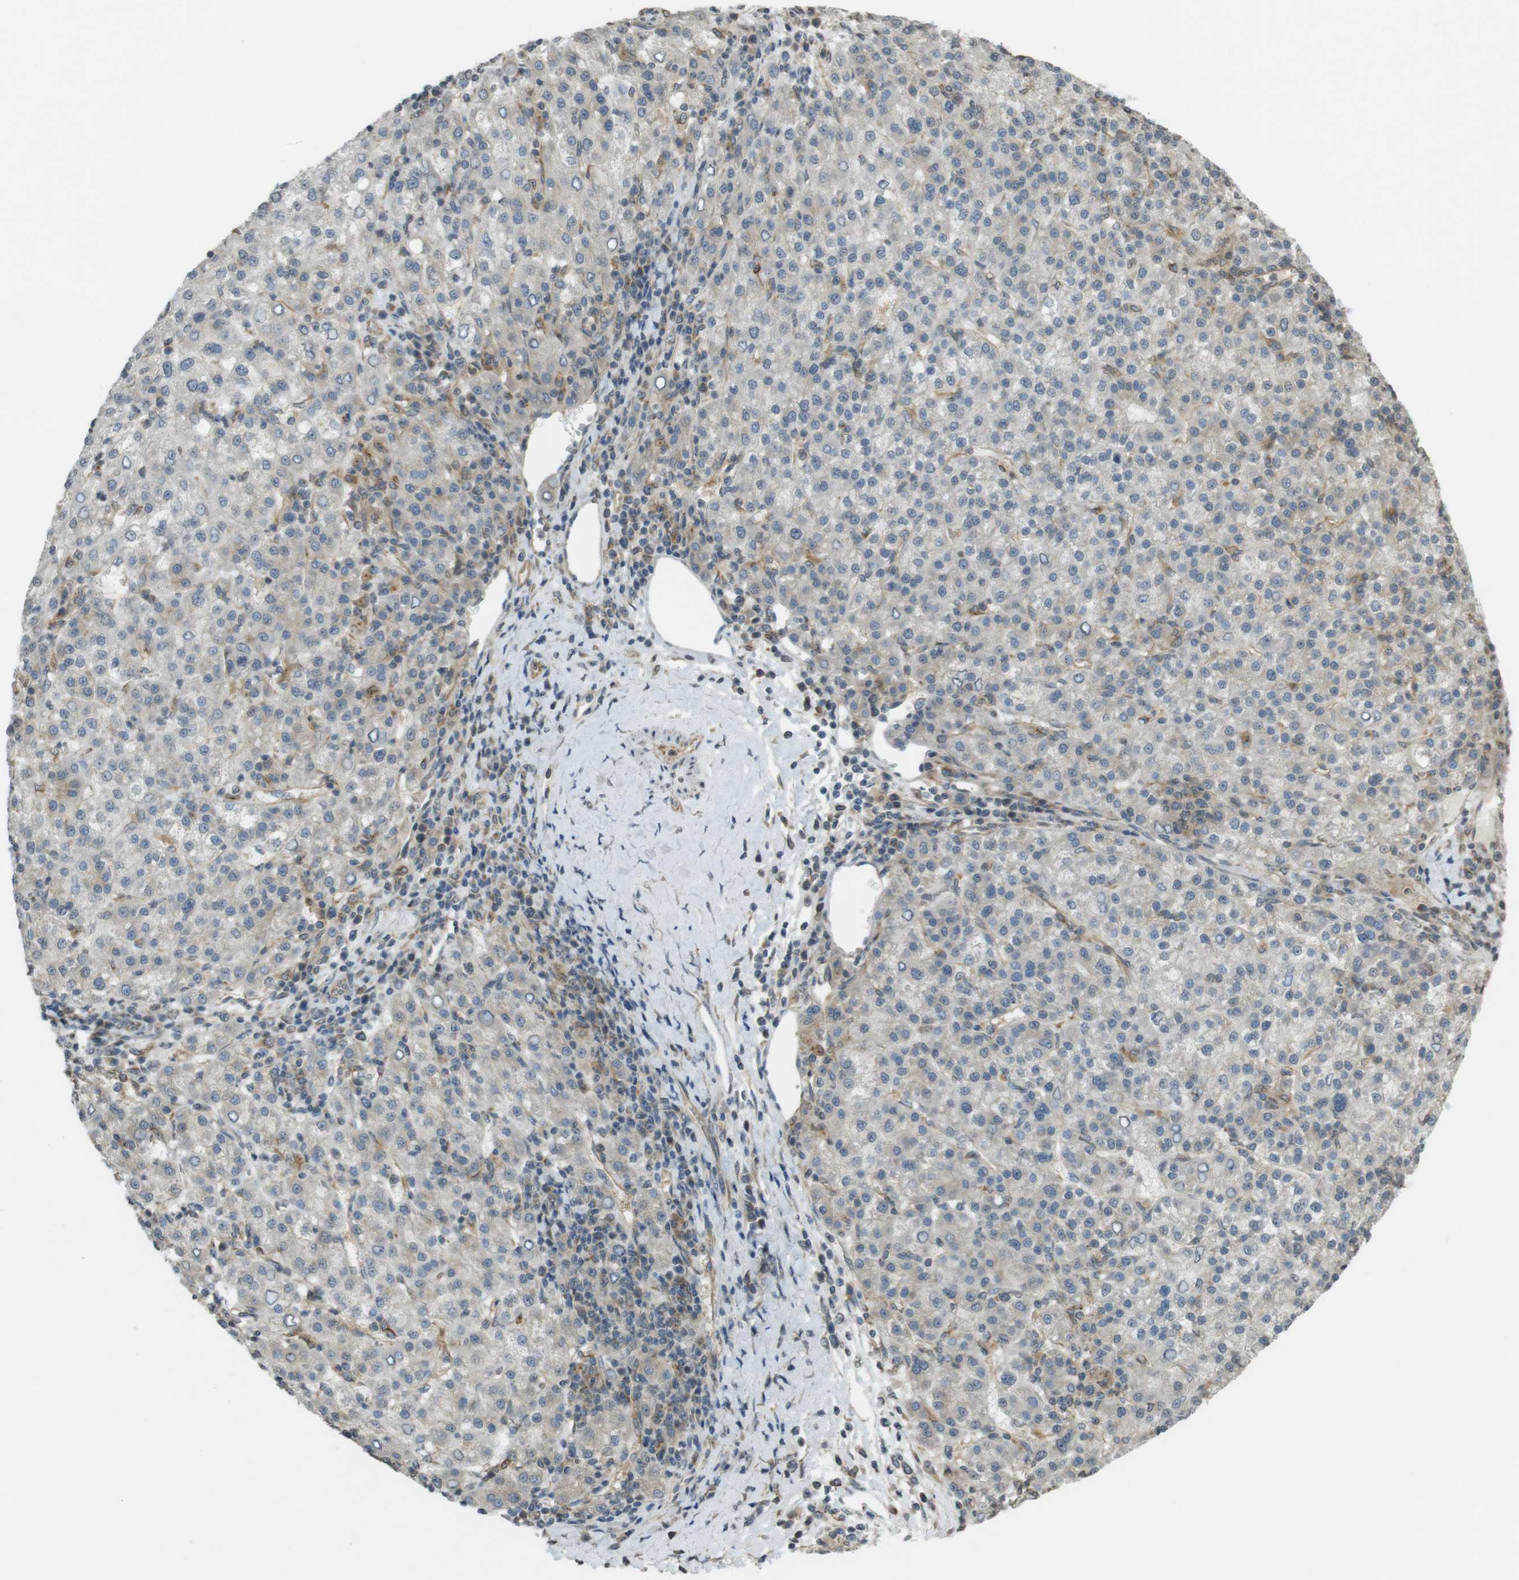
{"staining": {"intensity": "weak", "quantity": "<25%", "location": "cytoplasmic/membranous"}, "tissue": "liver cancer", "cell_type": "Tumor cells", "image_type": "cancer", "snomed": [{"axis": "morphology", "description": "Carcinoma, Hepatocellular, NOS"}, {"axis": "topography", "description": "Liver"}], "caption": "This is an immunohistochemistry photomicrograph of human liver hepatocellular carcinoma. There is no positivity in tumor cells.", "gene": "KIF5B", "patient": {"sex": "female", "age": 58}}